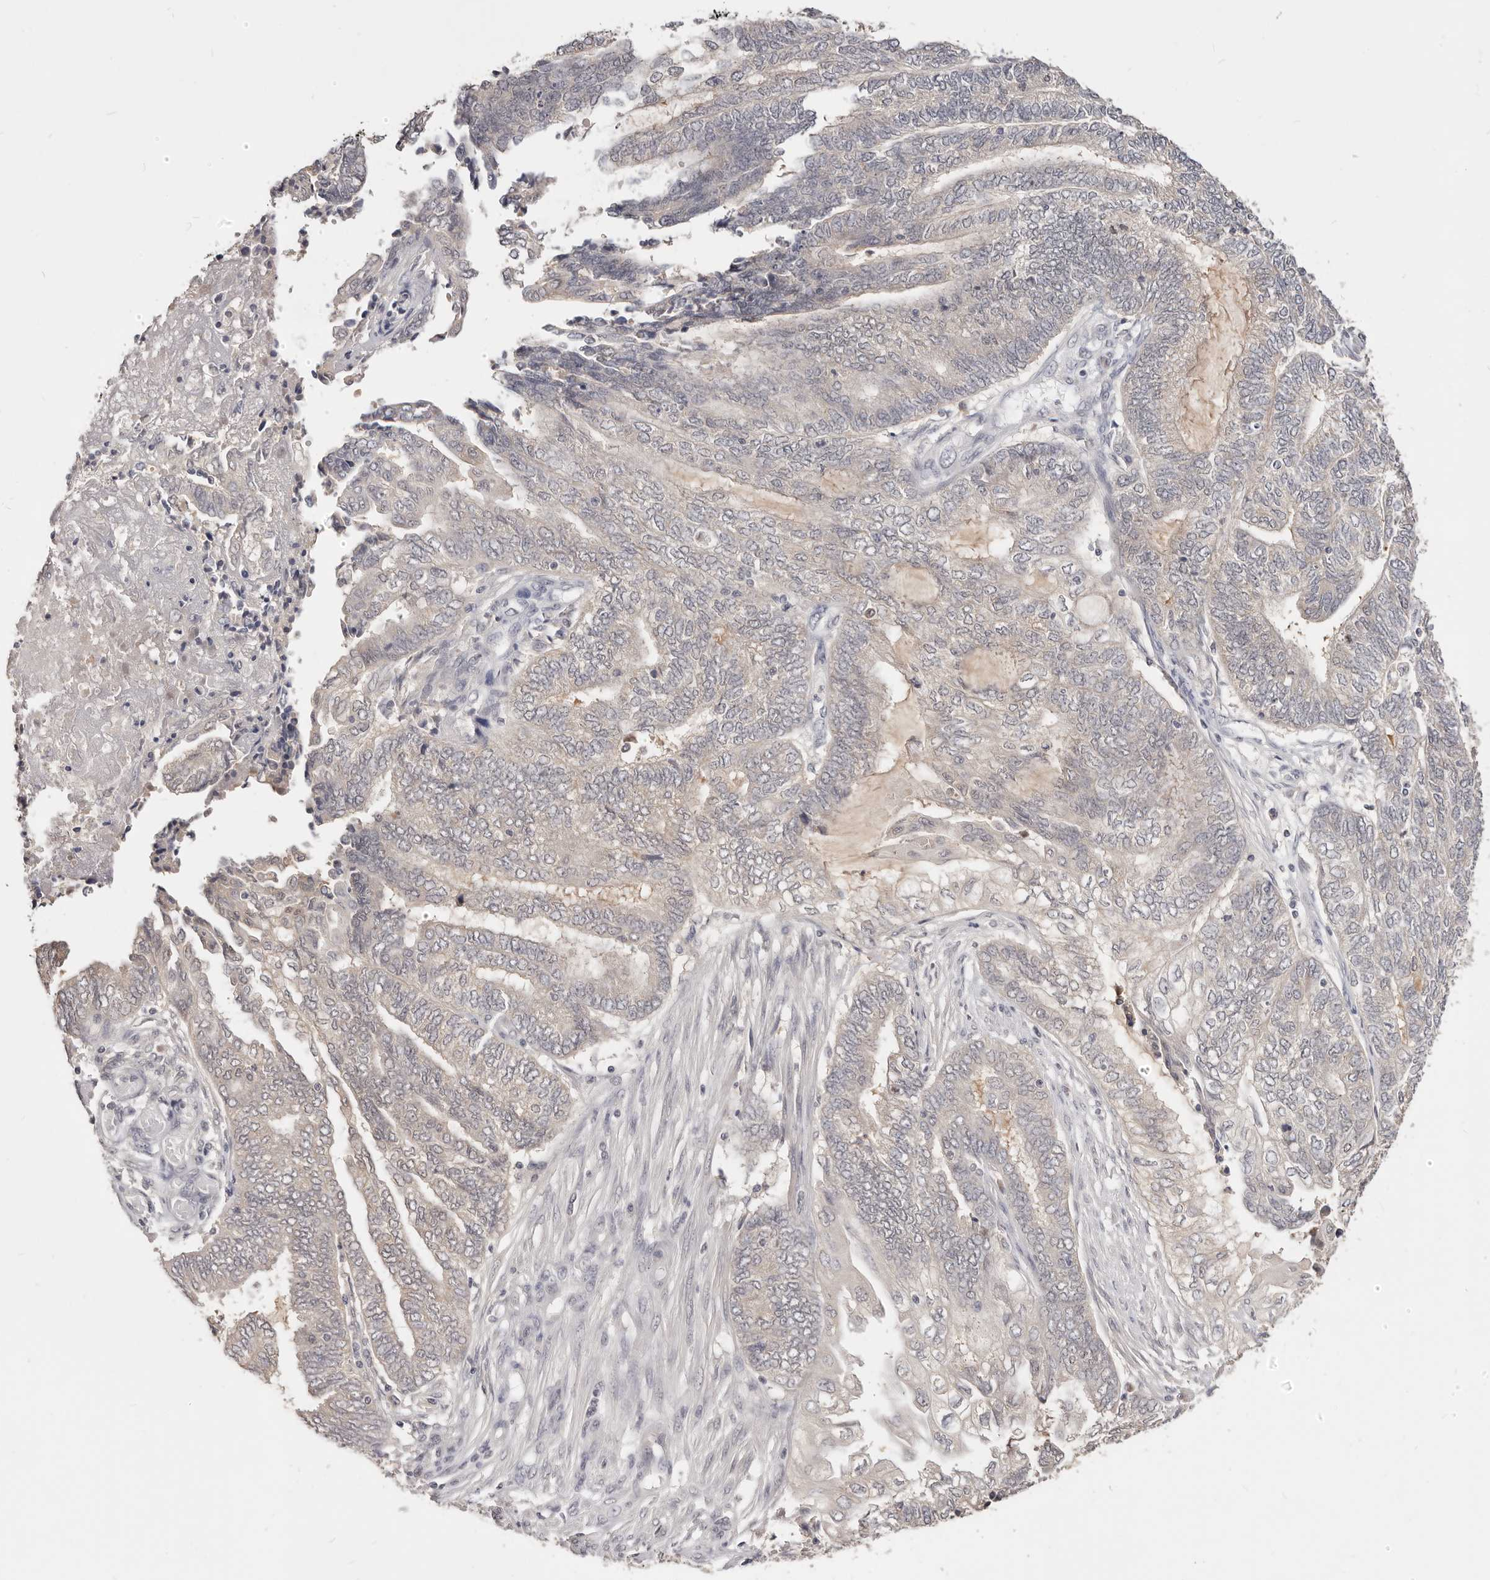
{"staining": {"intensity": "negative", "quantity": "none", "location": "none"}, "tissue": "endometrial cancer", "cell_type": "Tumor cells", "image_type": "cancer", "snomed": [{"axis": "morphology", "description": "Adenocarcinoma, NOS"}, {"axis": "topography", "description": "Uterus"}, {"axis": "topography", "description": "Endometrium"}], "caption": "Immunohistochemical staining of endometrial cancer (adenocarcinoma) shows no significant expression in tumor cells.", "gene": "TSPAN13", "patient": {"sex": "female", "age": 70}}